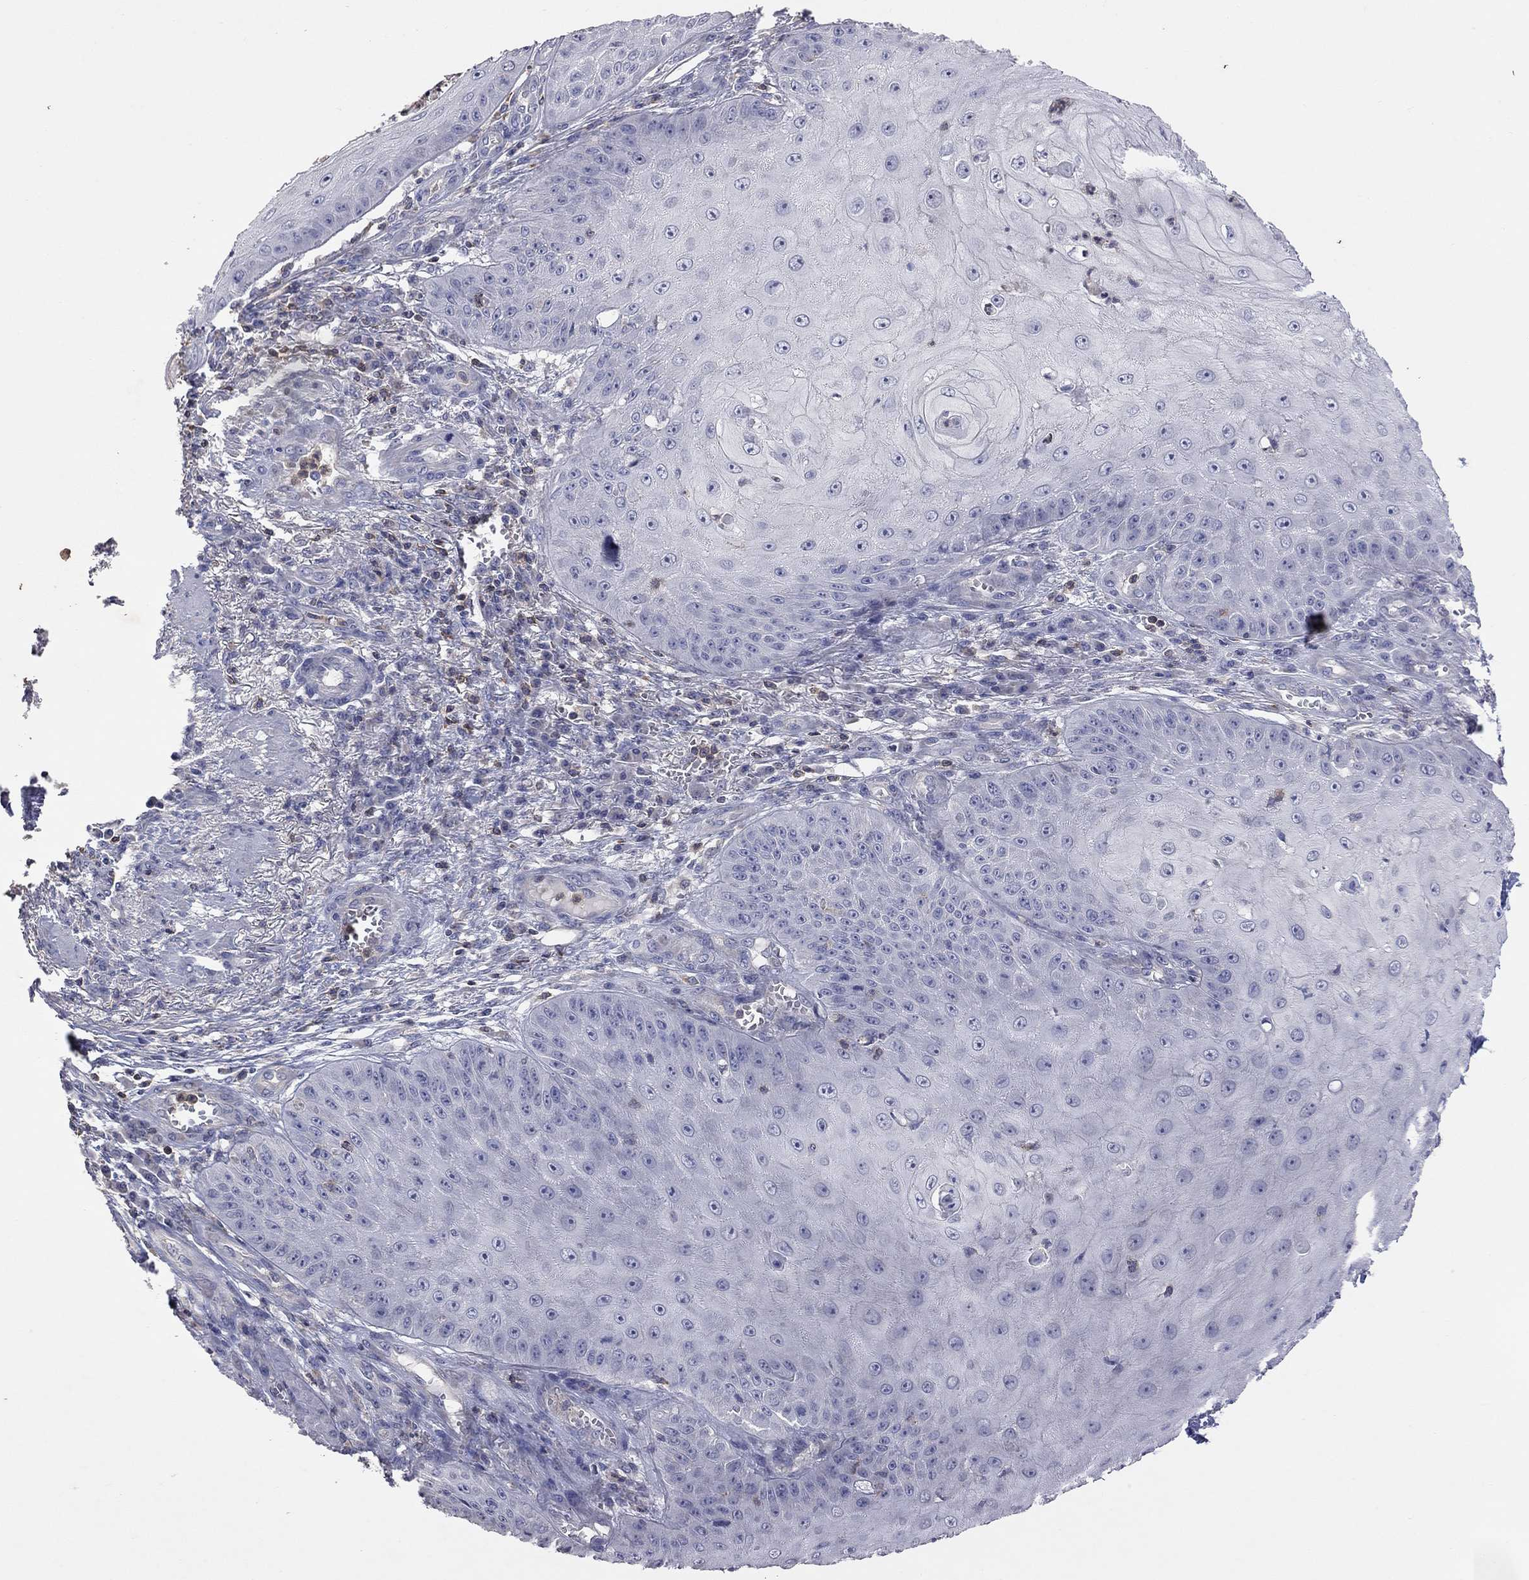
{"staining": {"intensity": "negative", "quantity": "none", "location": "none"}, "tissue": "skin cancer", "cell_type": "Tumor cells", "image_type": "cancer", "snomed": [{"axis": "morphology", "description": "Squamous cell carcinoma, NOS"}, {"axis": "topography", "description": "Skin"}], "caption": "Tumor cells are negative for brown protein staining in skin cancer (squamous cell carcinoma).", "gene": "IPCEF1", "patient": {"sex": "male", "age": 70}}